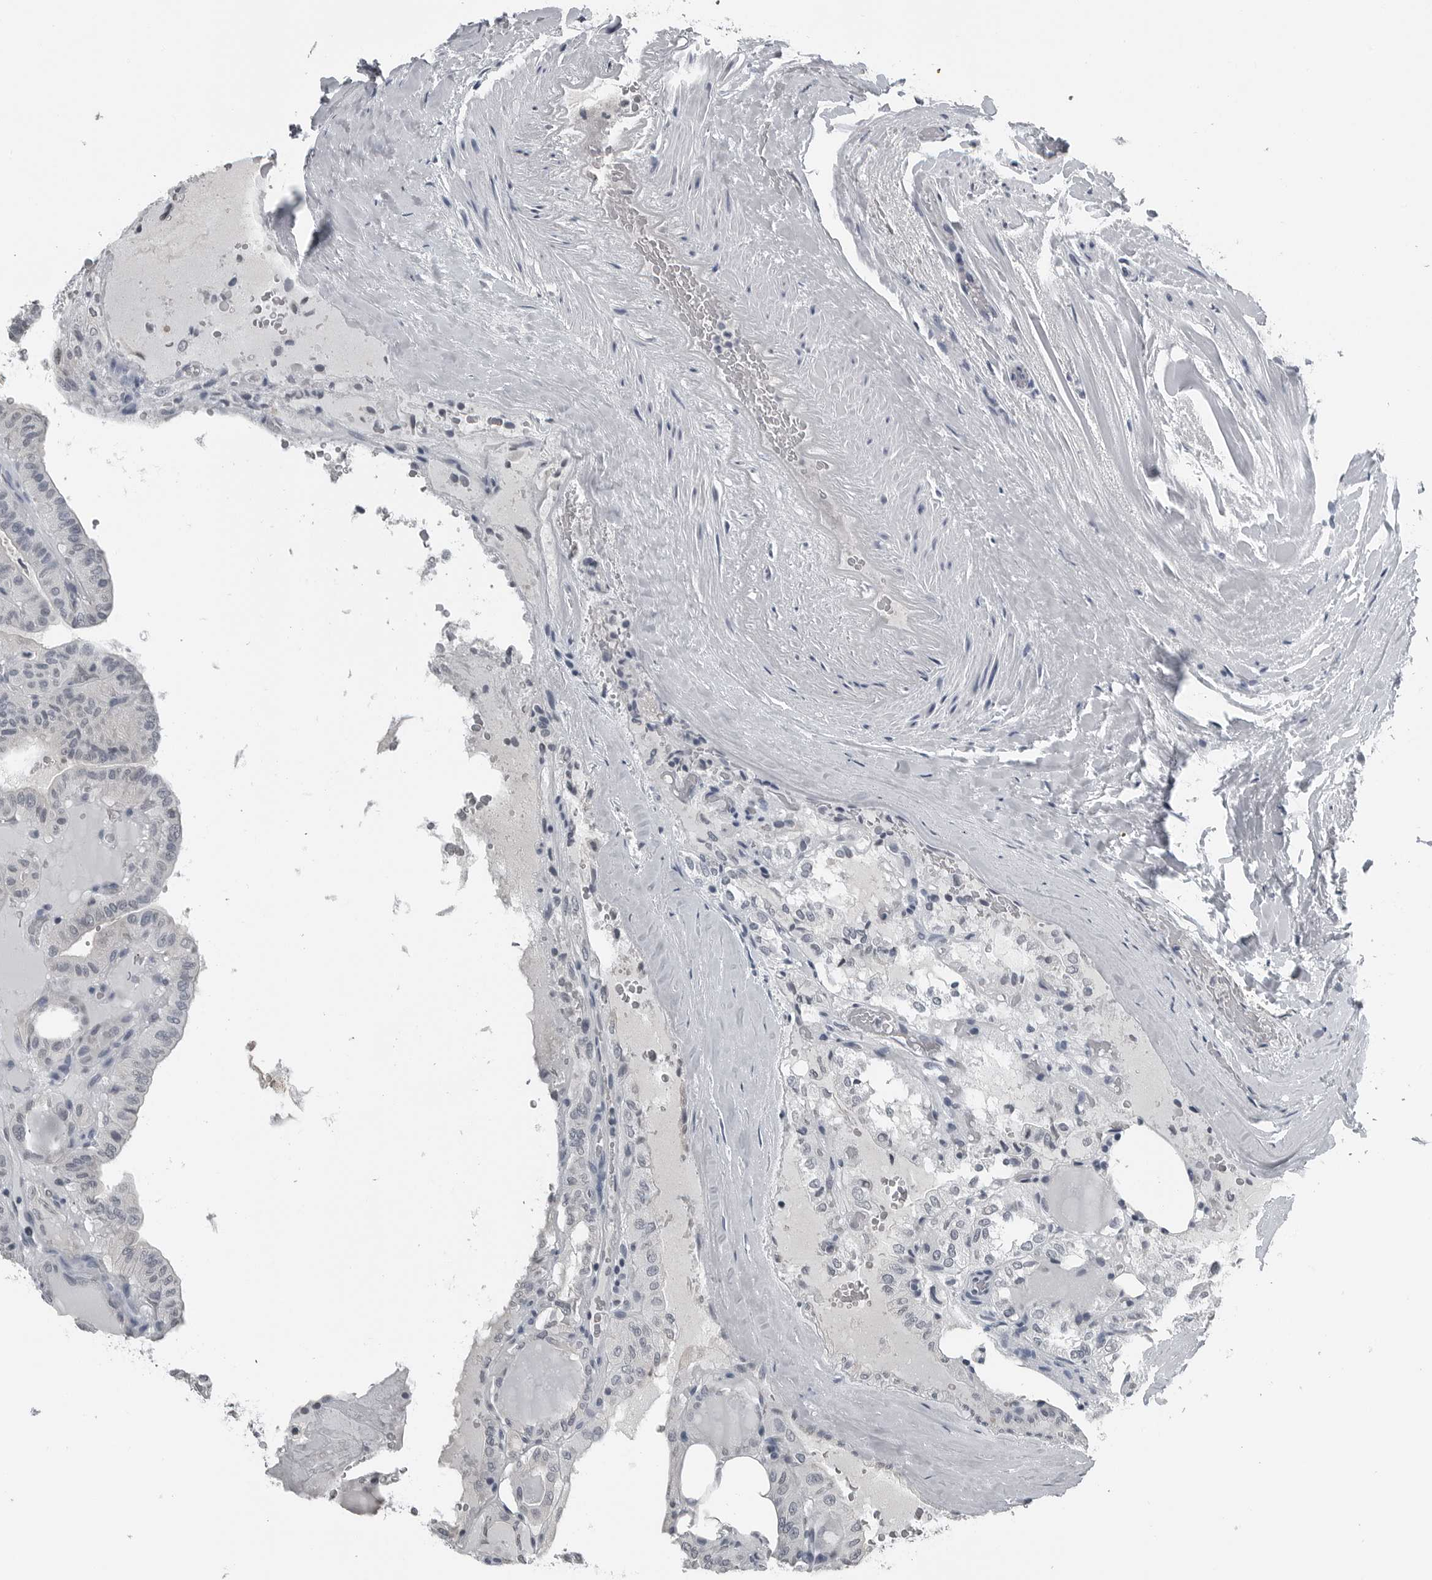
{"staining": {"intensity": "negative", "quantity": "none", "location": "none"}, "tissue": "thyroid cancer", "cell_type": "Tumor cells", "image_type": "cancer", "snomed": [{"axis": "morphology", "description": "Papillary adenocarcinoma, NOS"}, {"axis": "topography", "description": "Thyroid gland"}], "caption": "Tumor cells show no significant protein positivity in thyroid cancer.", "gene": "SPINK1", "patient": {"sex": "male", "age": 77}}